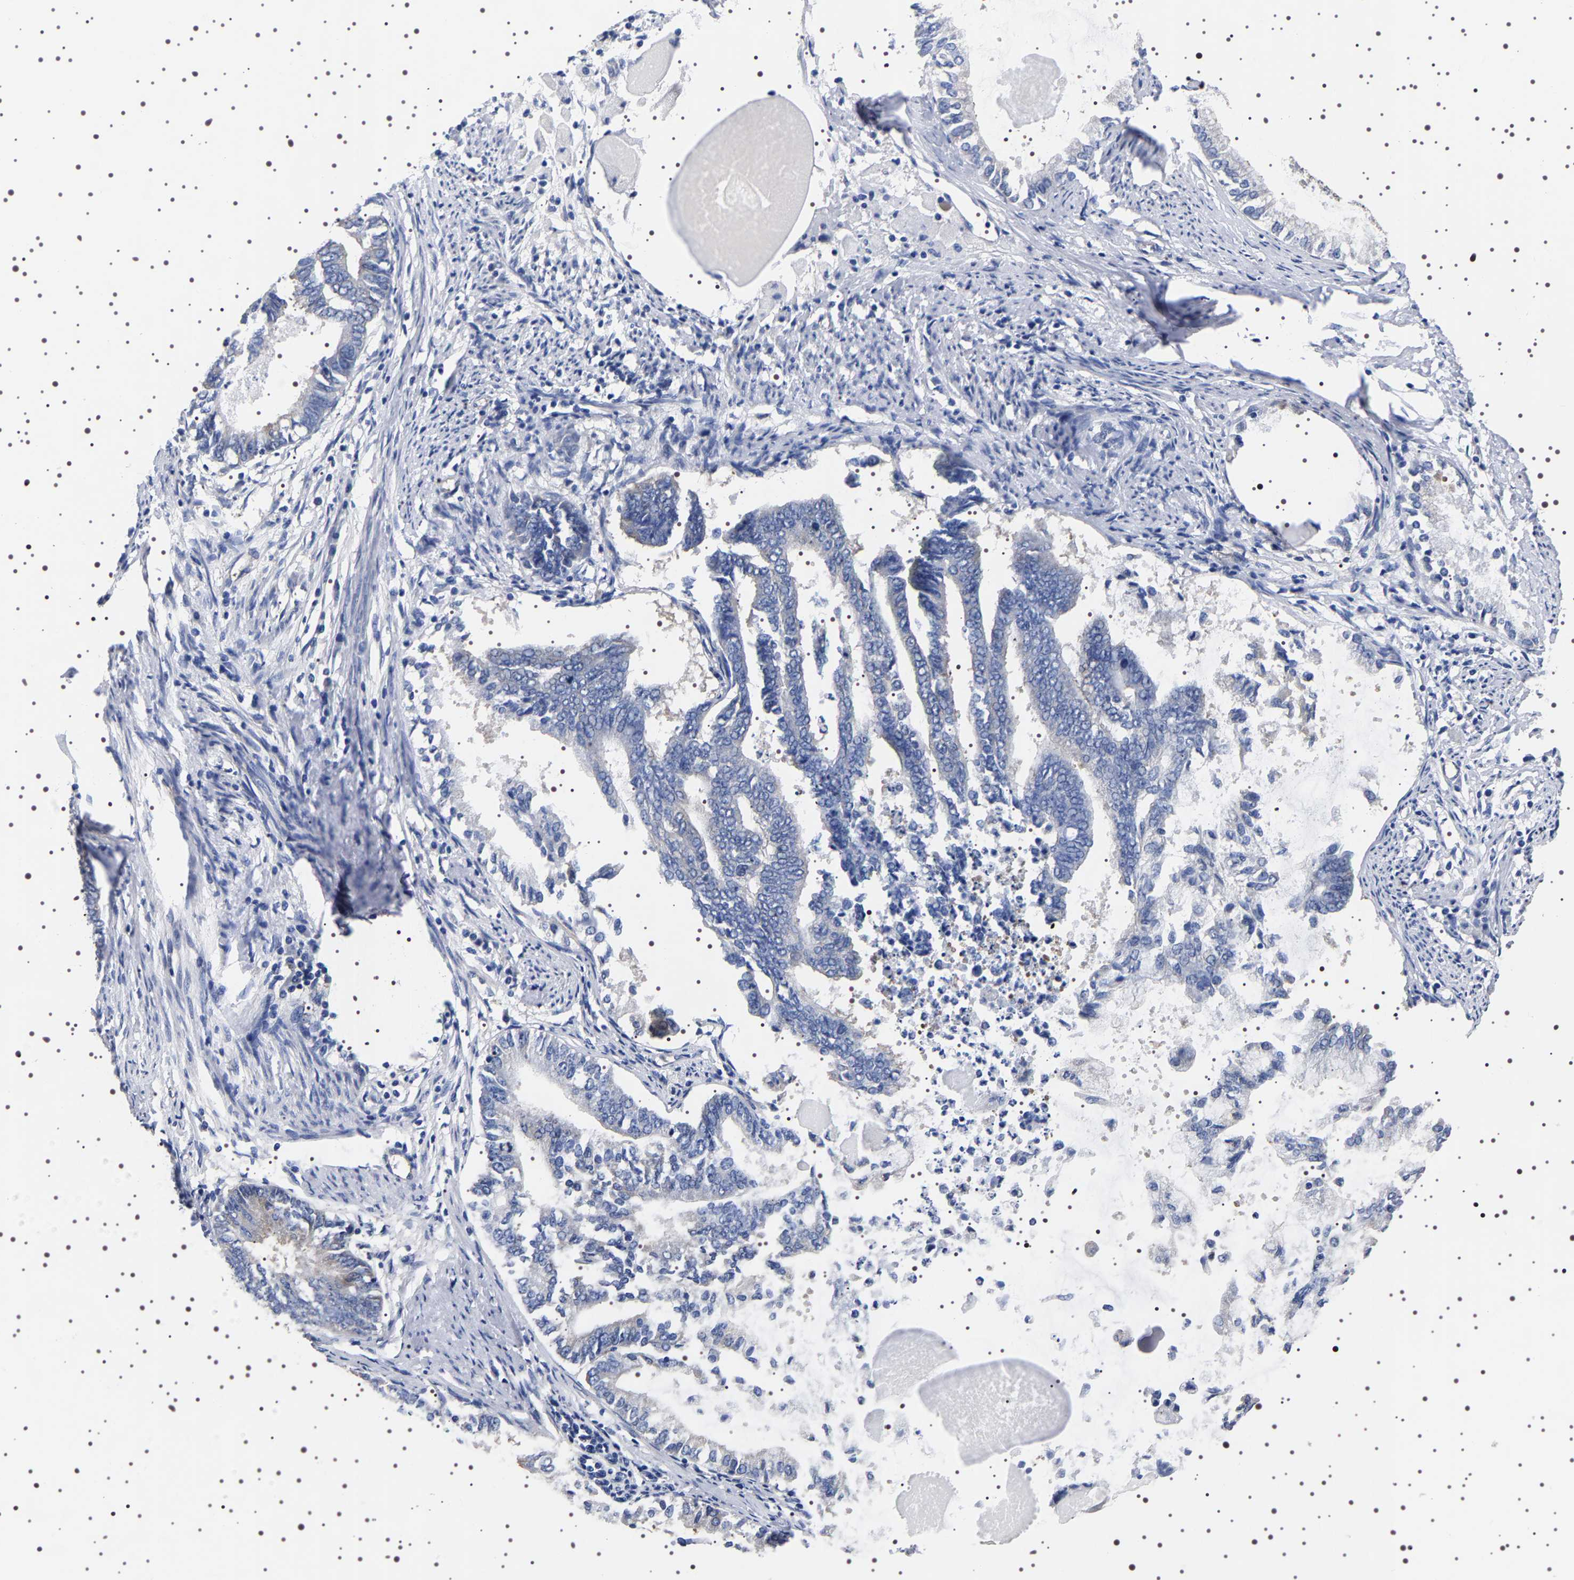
{"staining": {"intensity": "negative", "quantity": "none", "location": "none"}, "tissue": "endometrial cancer", "cell_type": "Tumor cells", "image_type": "cancer", "snomed": [{"axis": "morphology", "description": "Adenocarcinoma, NOS"}, {"axis": "topography", "description": "Endometrium"}], "caption": "Immunohistochemical staining of human adenocarcinoma (endometrial) demonstrates no significant staining in tumor cells.", "gene": "DARS1", "patient": {"sex": "female", "age": 86}}